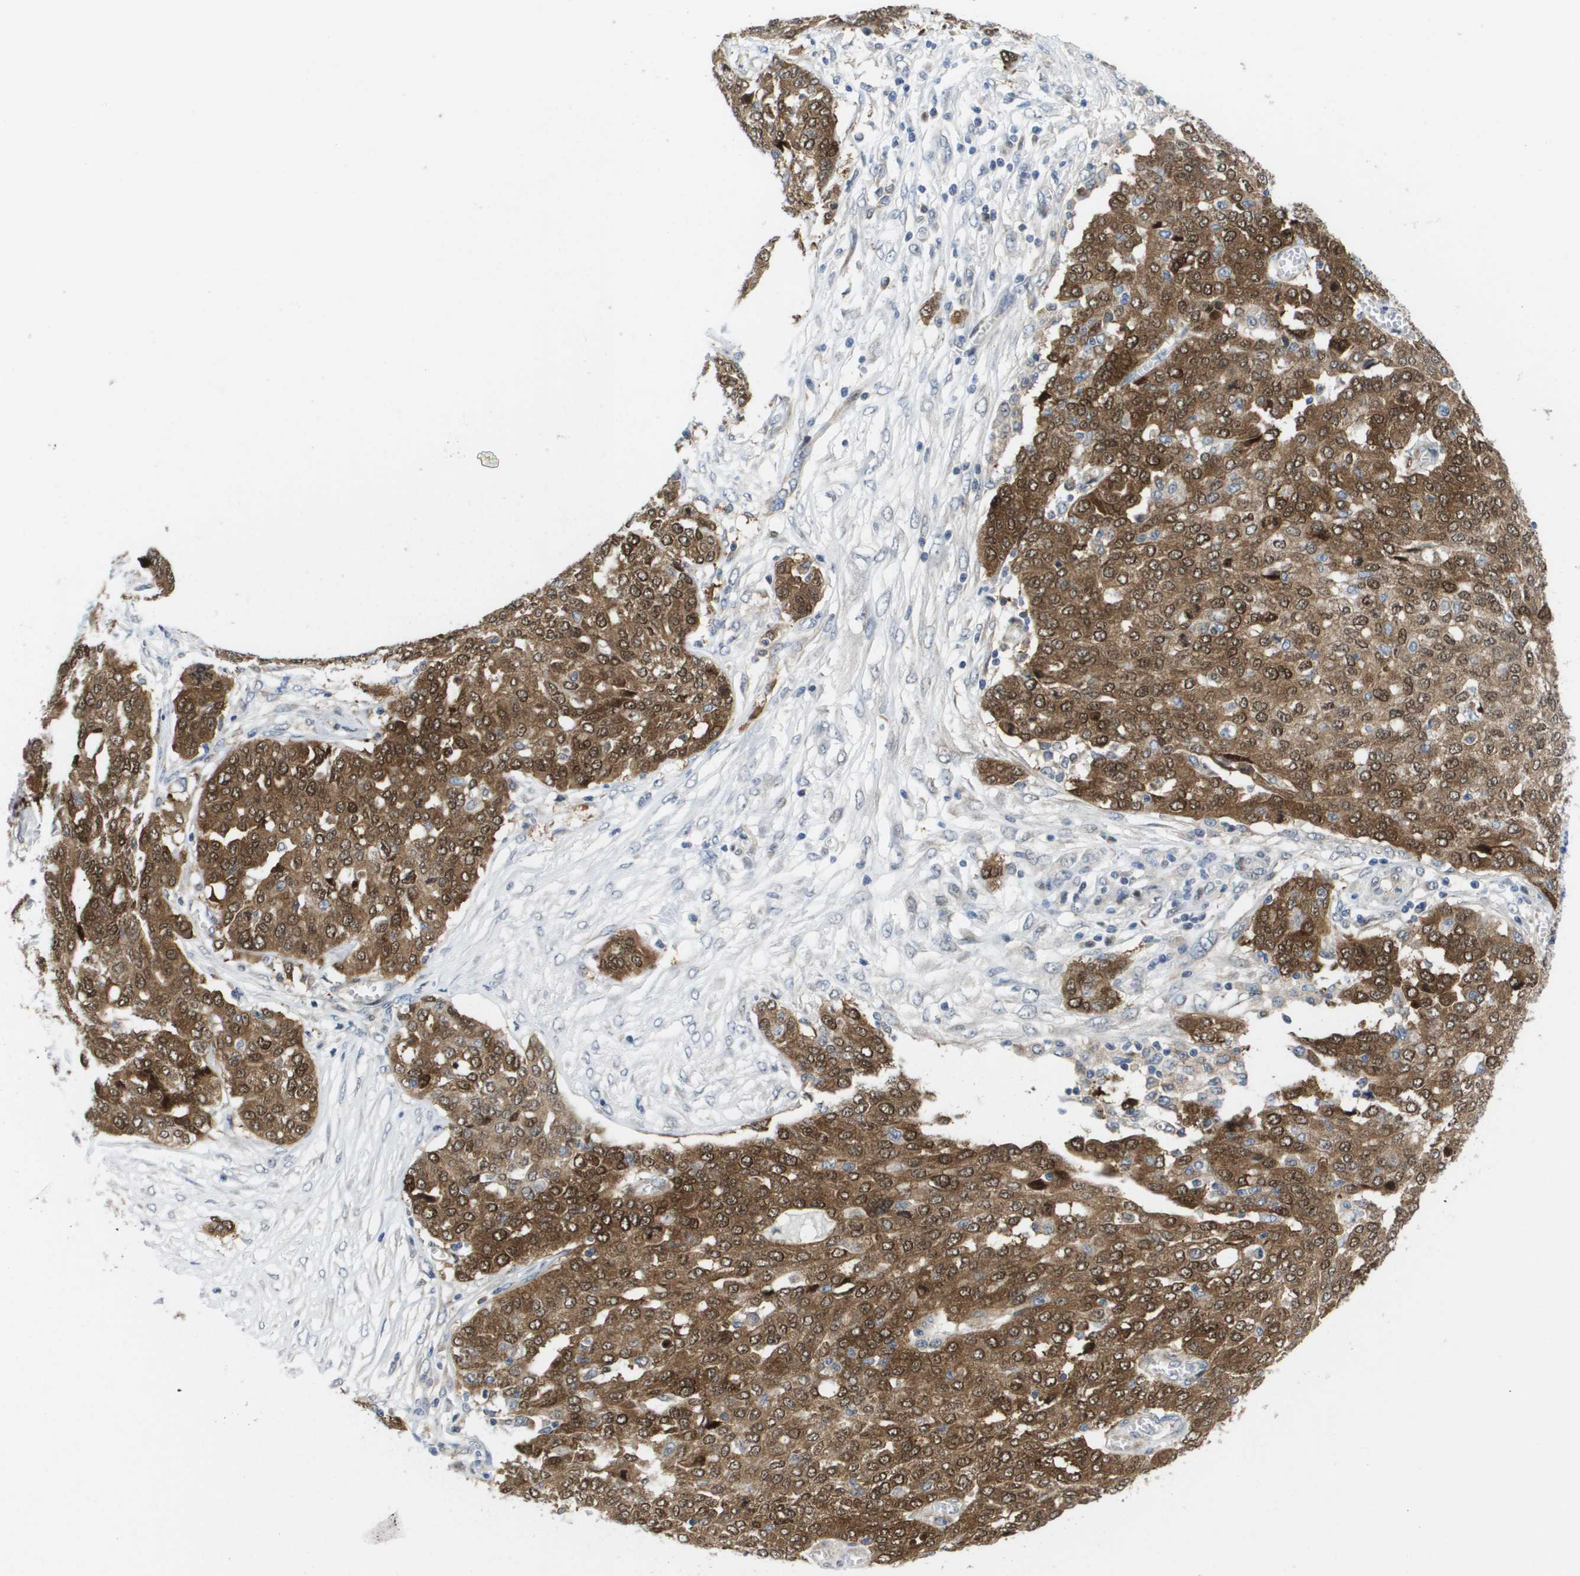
{"staining": {"intensity": "moderate", "quantity": ">75%", "location": "cytoplasmic/membranous,nuclear"}, "tissue": "ovarian cancer", "cell_type": "Tumor cells", "image_type": "cancer", "snomed": [{"axis": "morphology", "description": "Cystadenocarcinoma, serous, NOS"}, {"axis": "topography", "description": "Soft tissue"}, {"axis": "topography", "description": "Ovary"}], "caption": "There is medium levels of moderate cytoplasmic/membranous and nuclear positivity in tumor cells of serous cystadenocarcinoma (ovarian), as demonstrated by immunohistochemical staining (brown color).", "gene": "FKBP4", "patient": {"sex": "female", "age": 57}}